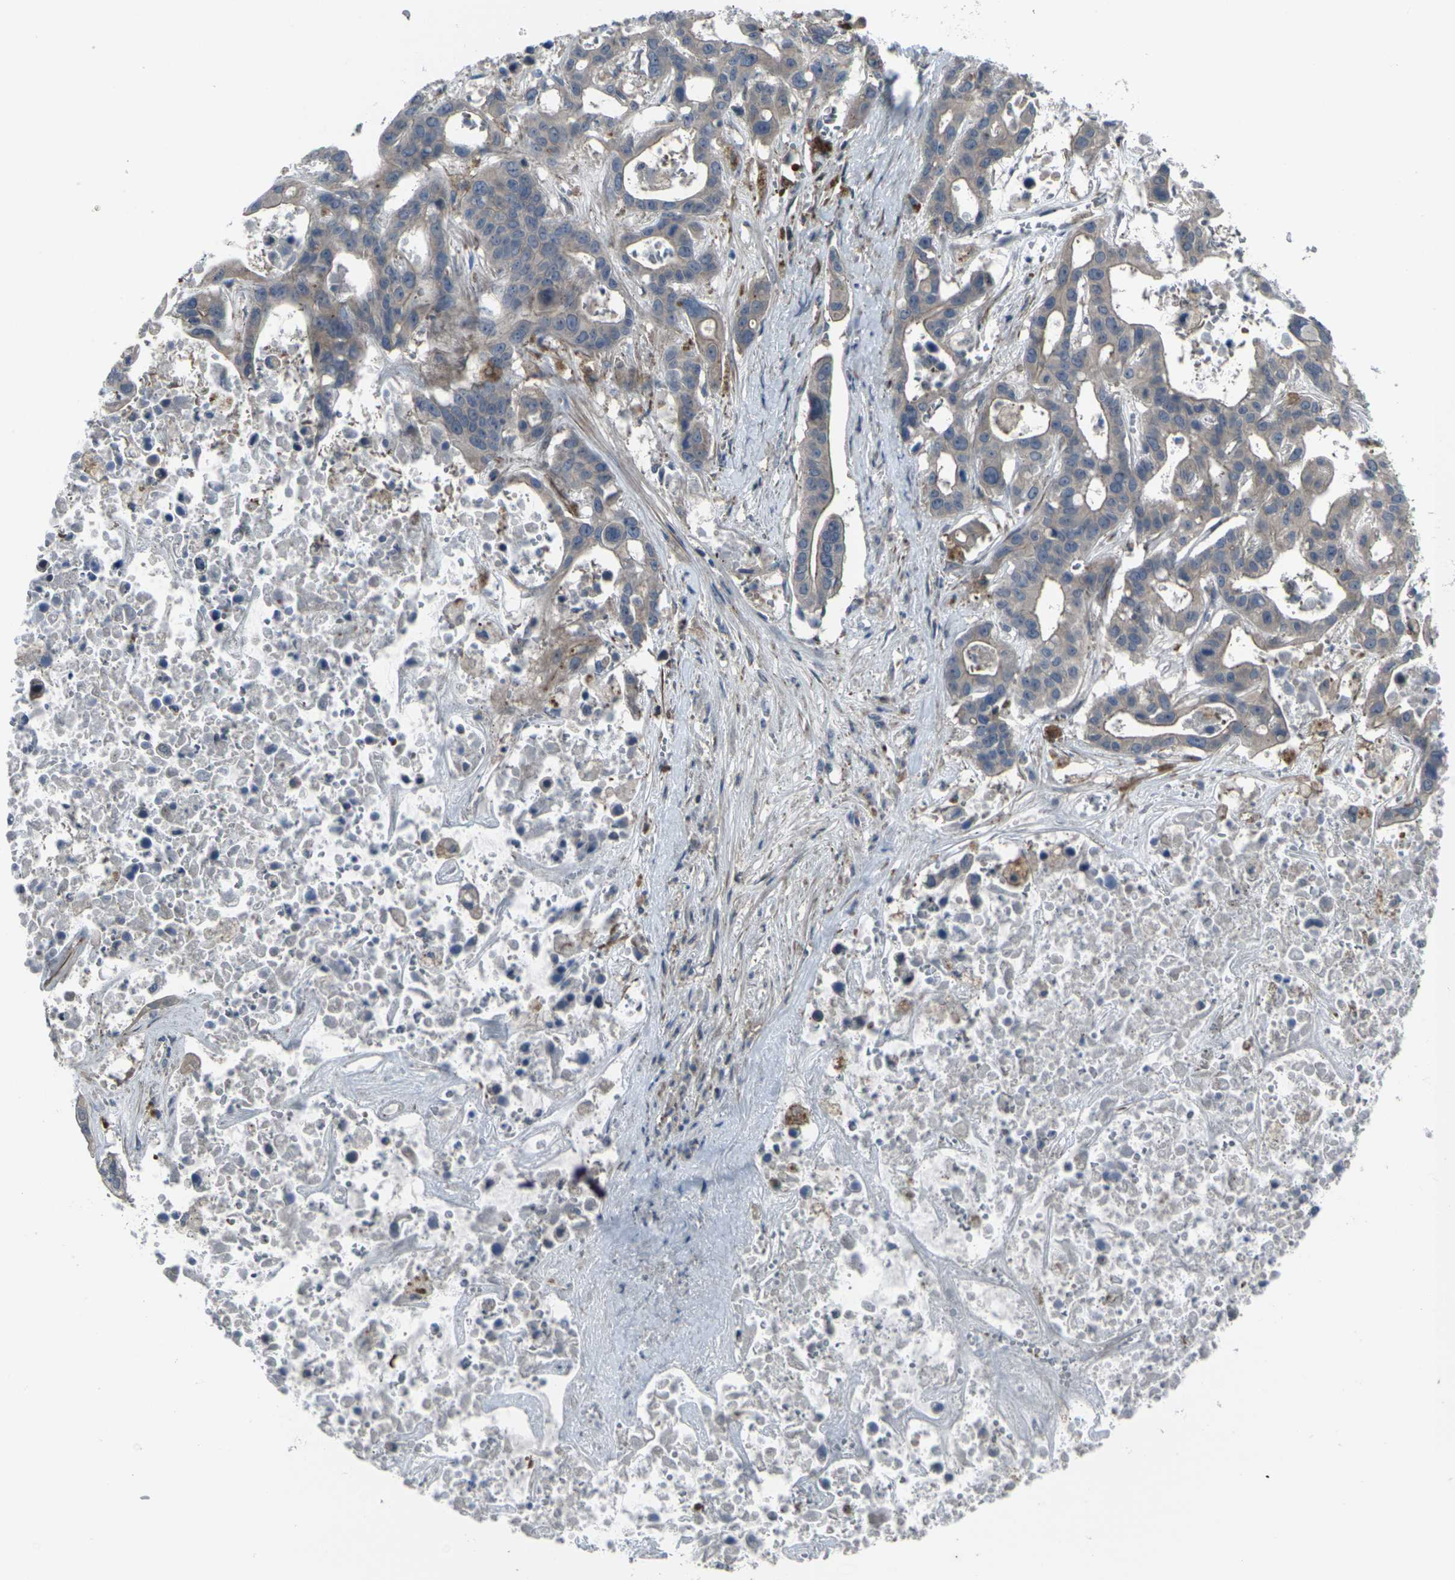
{"staining": {"intensity": "weak", "quantity": ">75%", "location": "cytoplasmic/membranous"}, "tissue": "liver cancer", "cell_type": "Tumor cells", "image_type": "cancer", "snomed": [{"axis": "morphology", "description": "Cholangiocarcinoma"}, {"axis": "topography", "description": "Liver"}], "caption": "IHC staining of liver cancer, which shows low levels of weak cytoplasmic/membranous staining in about >75% of tumor cells indicating weak cytoplasmic/membranous protein positivity. The staining was performed using DAB (brown) for protein detection and nuclei were counterstained in hematoxylin (blue).", "gene": "CCR10", "patient": {"sex": "female", "age": 65}}